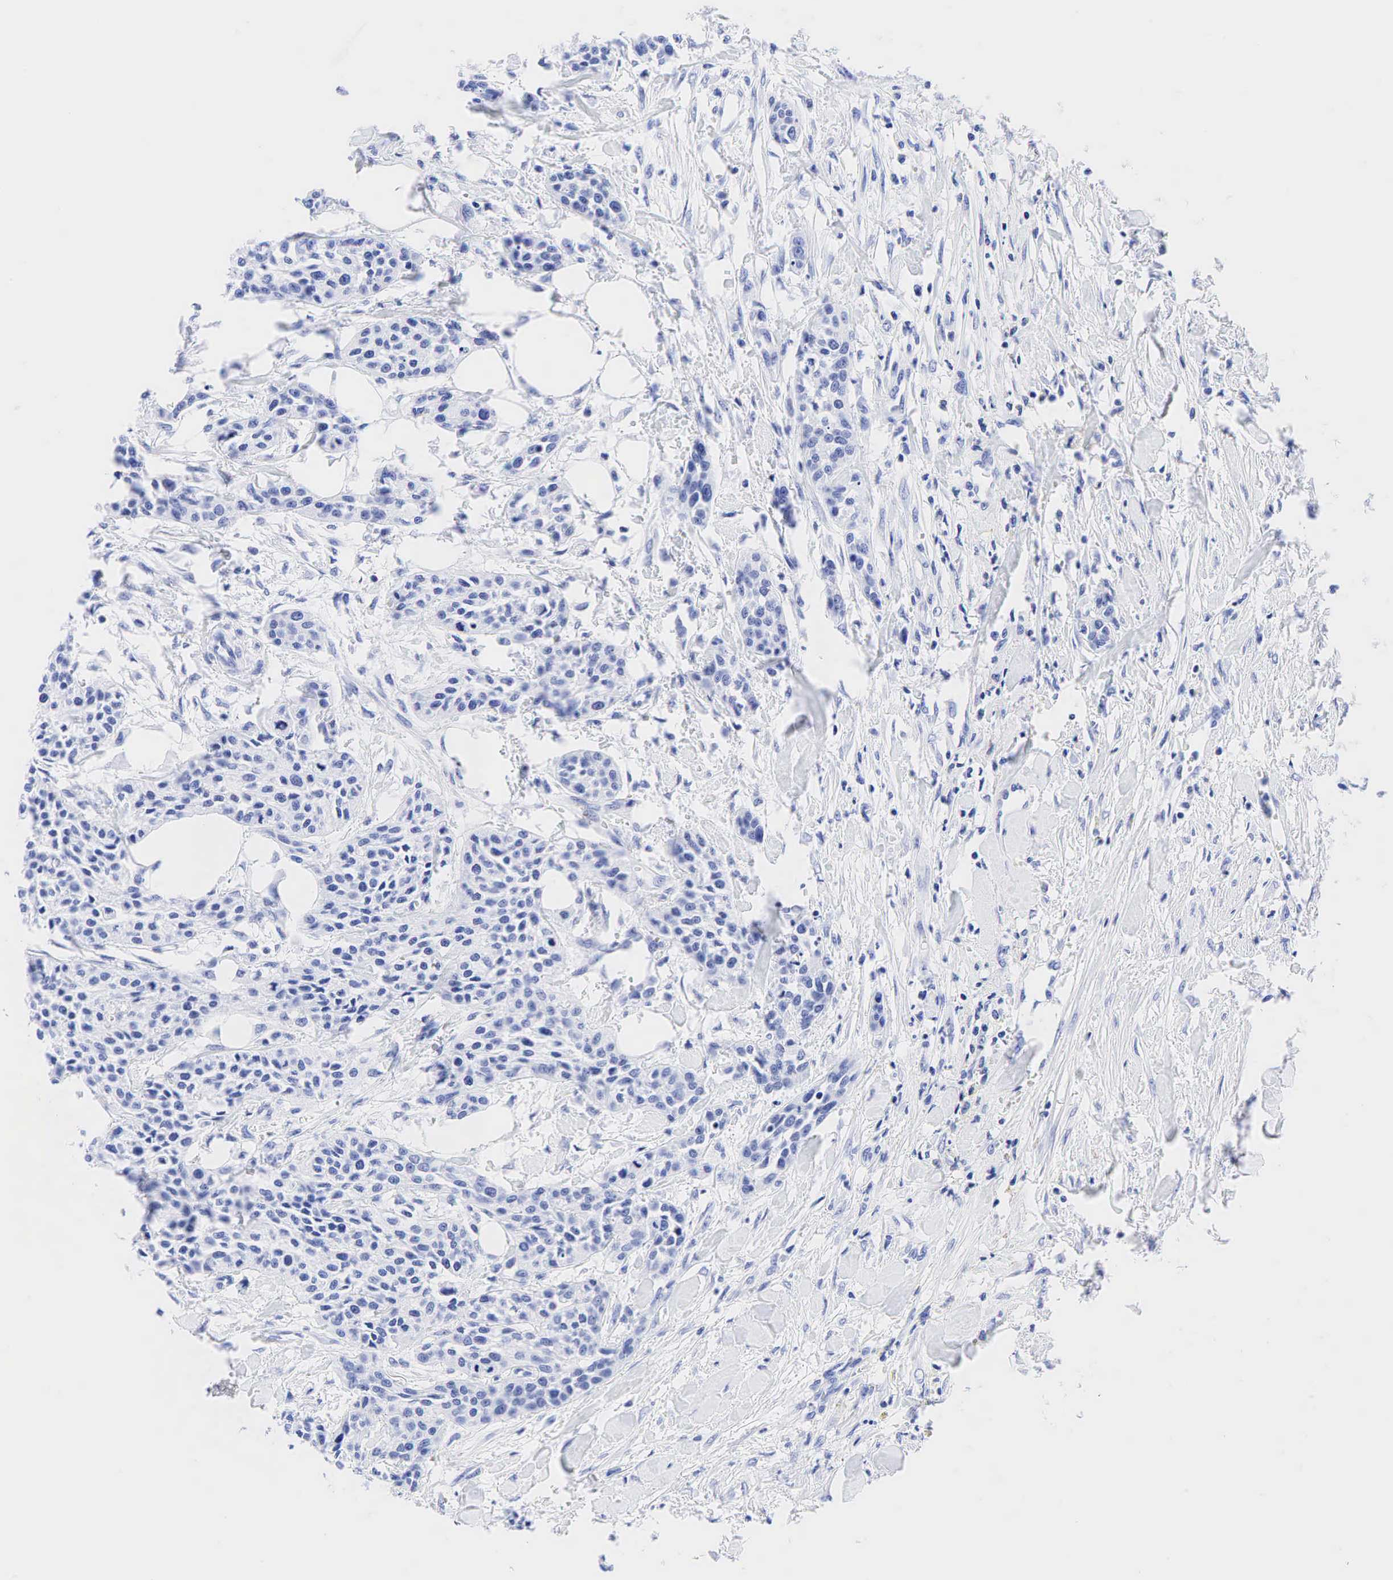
{"staining": {"intensity": "negative", "quantity": "none", "location": "none"}, "tissue": "urothelial cancer", "cell_type": "Tumor cells", "image_type": "cancer", "snomed": [{"axis": "morphology", "description": "Urothelial carcinoma, High grade"}, {"axis": "topography", "description": "Urinary bladder"}], "caption": "This is an immunohistochemistry (IHC) histopathology image of urothelial cancer. There is no staining in tumor cells.", "gene": "CHGA", "patient": {"sex": "male", "age": 56}}